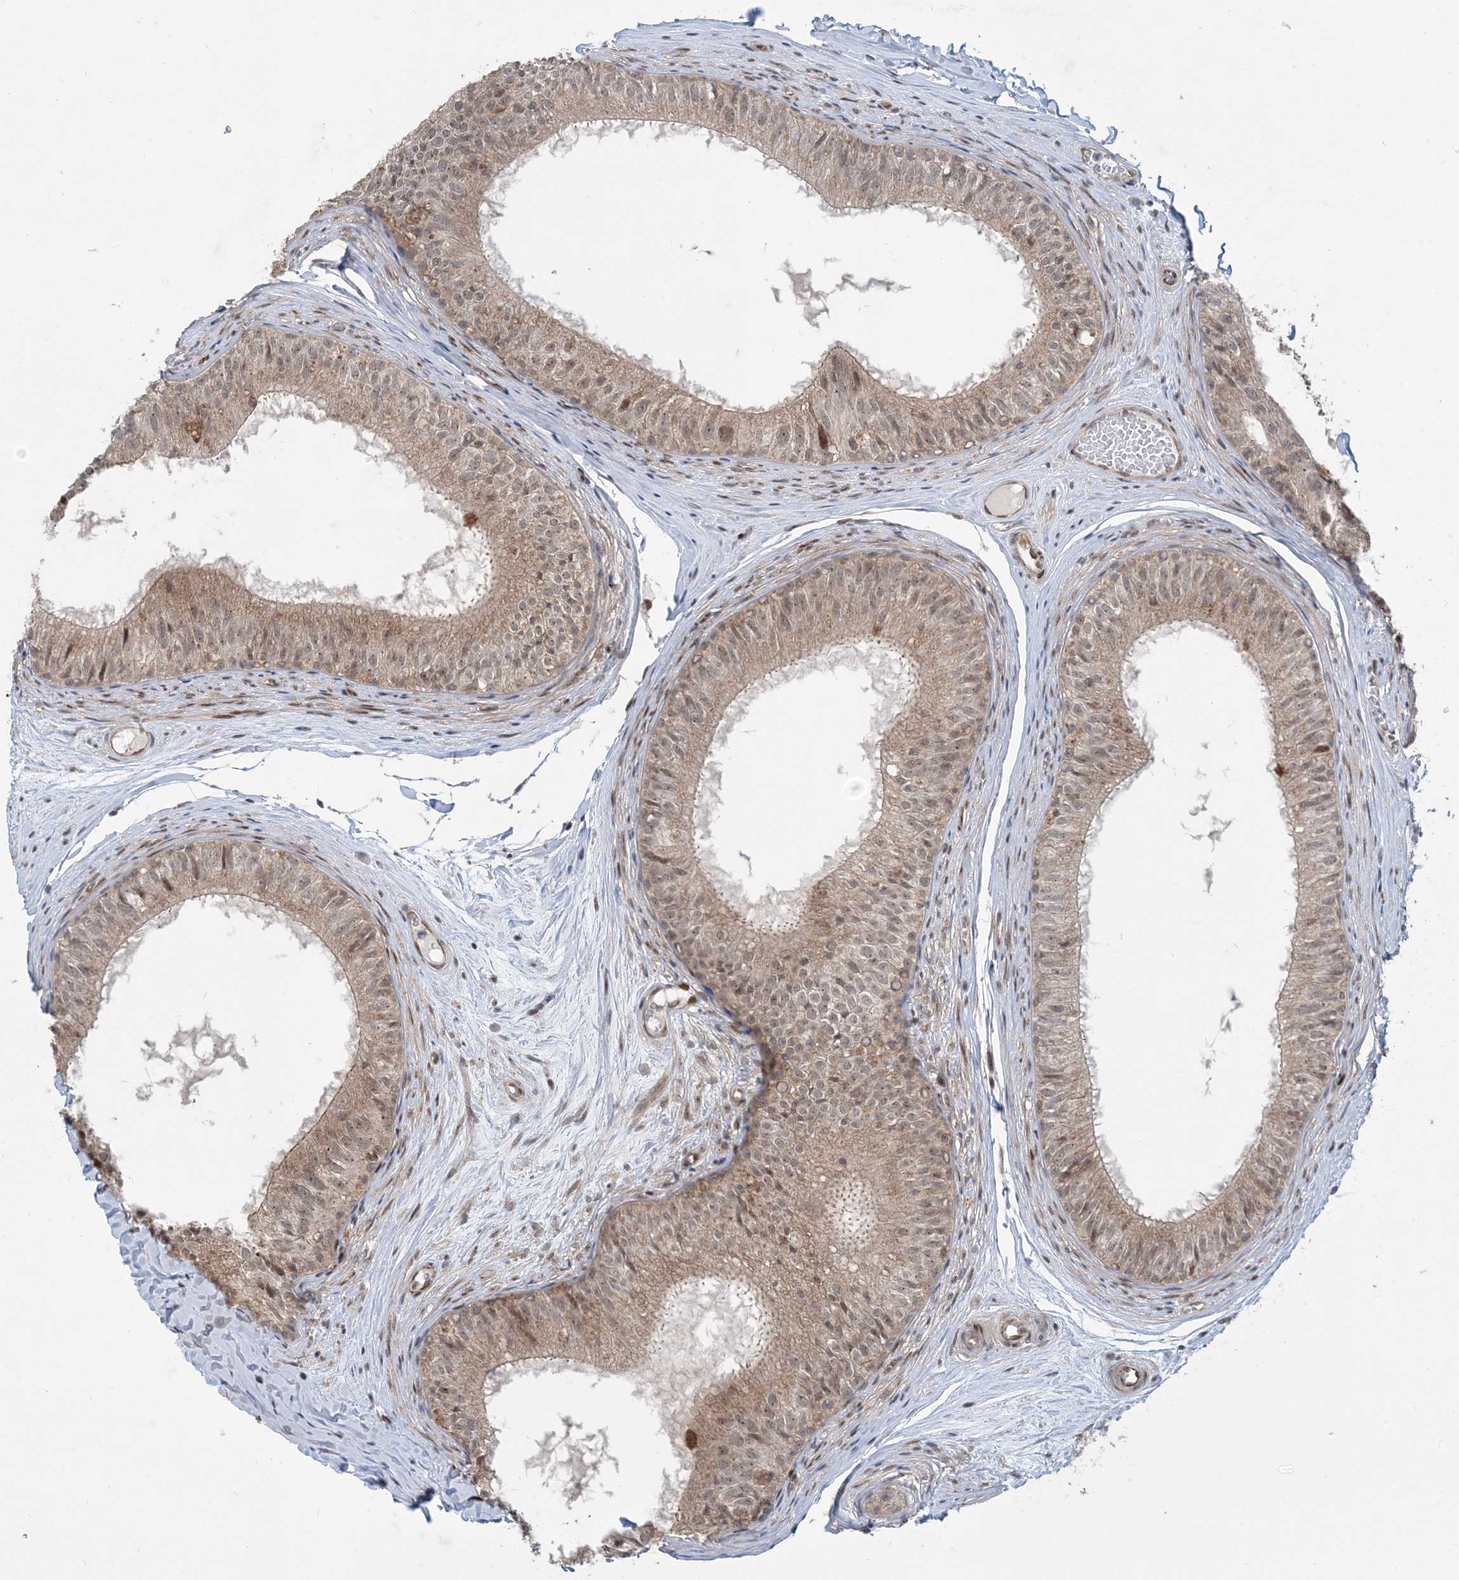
{"staining": {"intensity": "moderate", "quantity": "<25%", "location": "cytoplasmic/membranous,nuclear"}, "tissue": "epididymis", "cell_type": "Glandular cells", "image_type": "normal", "snomed": [{"axis": "morphology", "description": "Normal tissue, NOS"}, {"axis": "morphology", "description": "Seminoma in situ"}, {"axis": "topography", "description": "Testis"}, {"axis": "topography", "description": "Epididymis"}], "caption": "Immunohistochemical staining of normal epididymis shows moderate cytoplasmic/membranous,nuclear protein positivity in approximately <25% of glandular cells. The staining was performed using DAB to visualize the protein expression in brown, while the nuclei were stained in blue with hematoxylin (Magnification: 20x).", "gene": "FAM9B", "patient": {"sex": "male", "age": 28}}